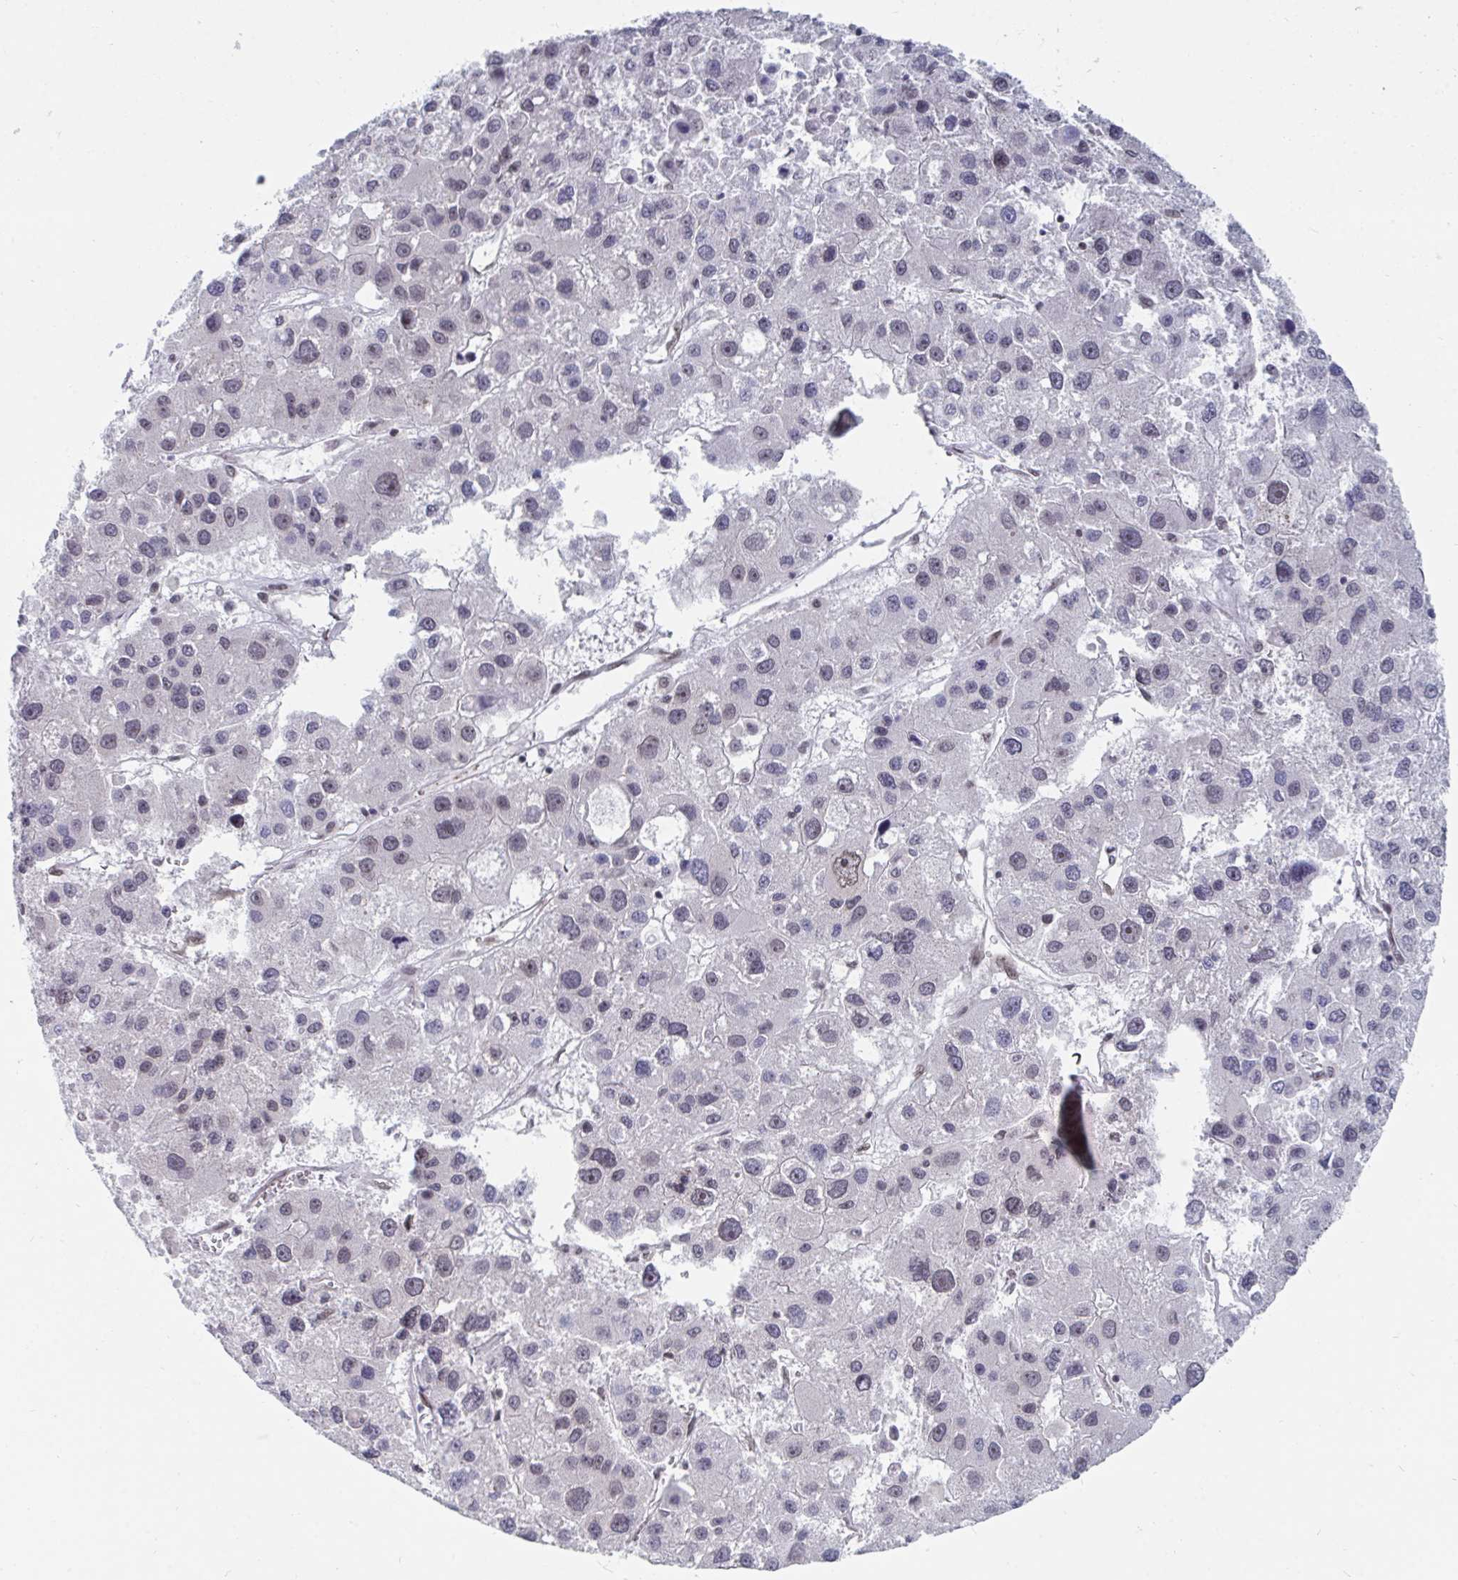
{"staining": {"intensity": "negative", "quantity": "none", "location": "none"}, "tissue": "liver cancer", "cell_type": "Tumor cells", "image_type": "cancer", "snomed": [{"axis": "morphology", "description": "Carcinoma, Hepatocellular, NOS"}, {"axis": "topography", "description": "Liver"}], "caption": "Tumor cells show no significant expression in liver cancer. Nuclei are stained in blue.", "gene": "TRIP12", "patient": {"sex": "male", "age": 73}}